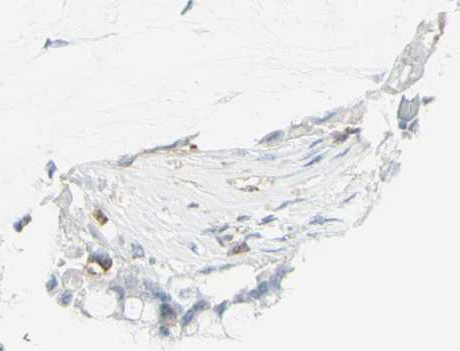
{"staining": {"intensity": "negative", "quantity": "none", "location": "none"}, "tissue": "pancreatic cancer", "cell_type": "Tumor cells", "image_type": "cancer", "snomed": [{"axis": "morphology", "description": "Adenocarcinoma, NOS"}, {"axis": "topography", "description": "Pancreas"}], "caption": "The histopathology image displays no staining of tumor cells in pancreatic adenocarcinoma.", "gene": "NRG1", "patient": {"sex": "male", "age": 41}}